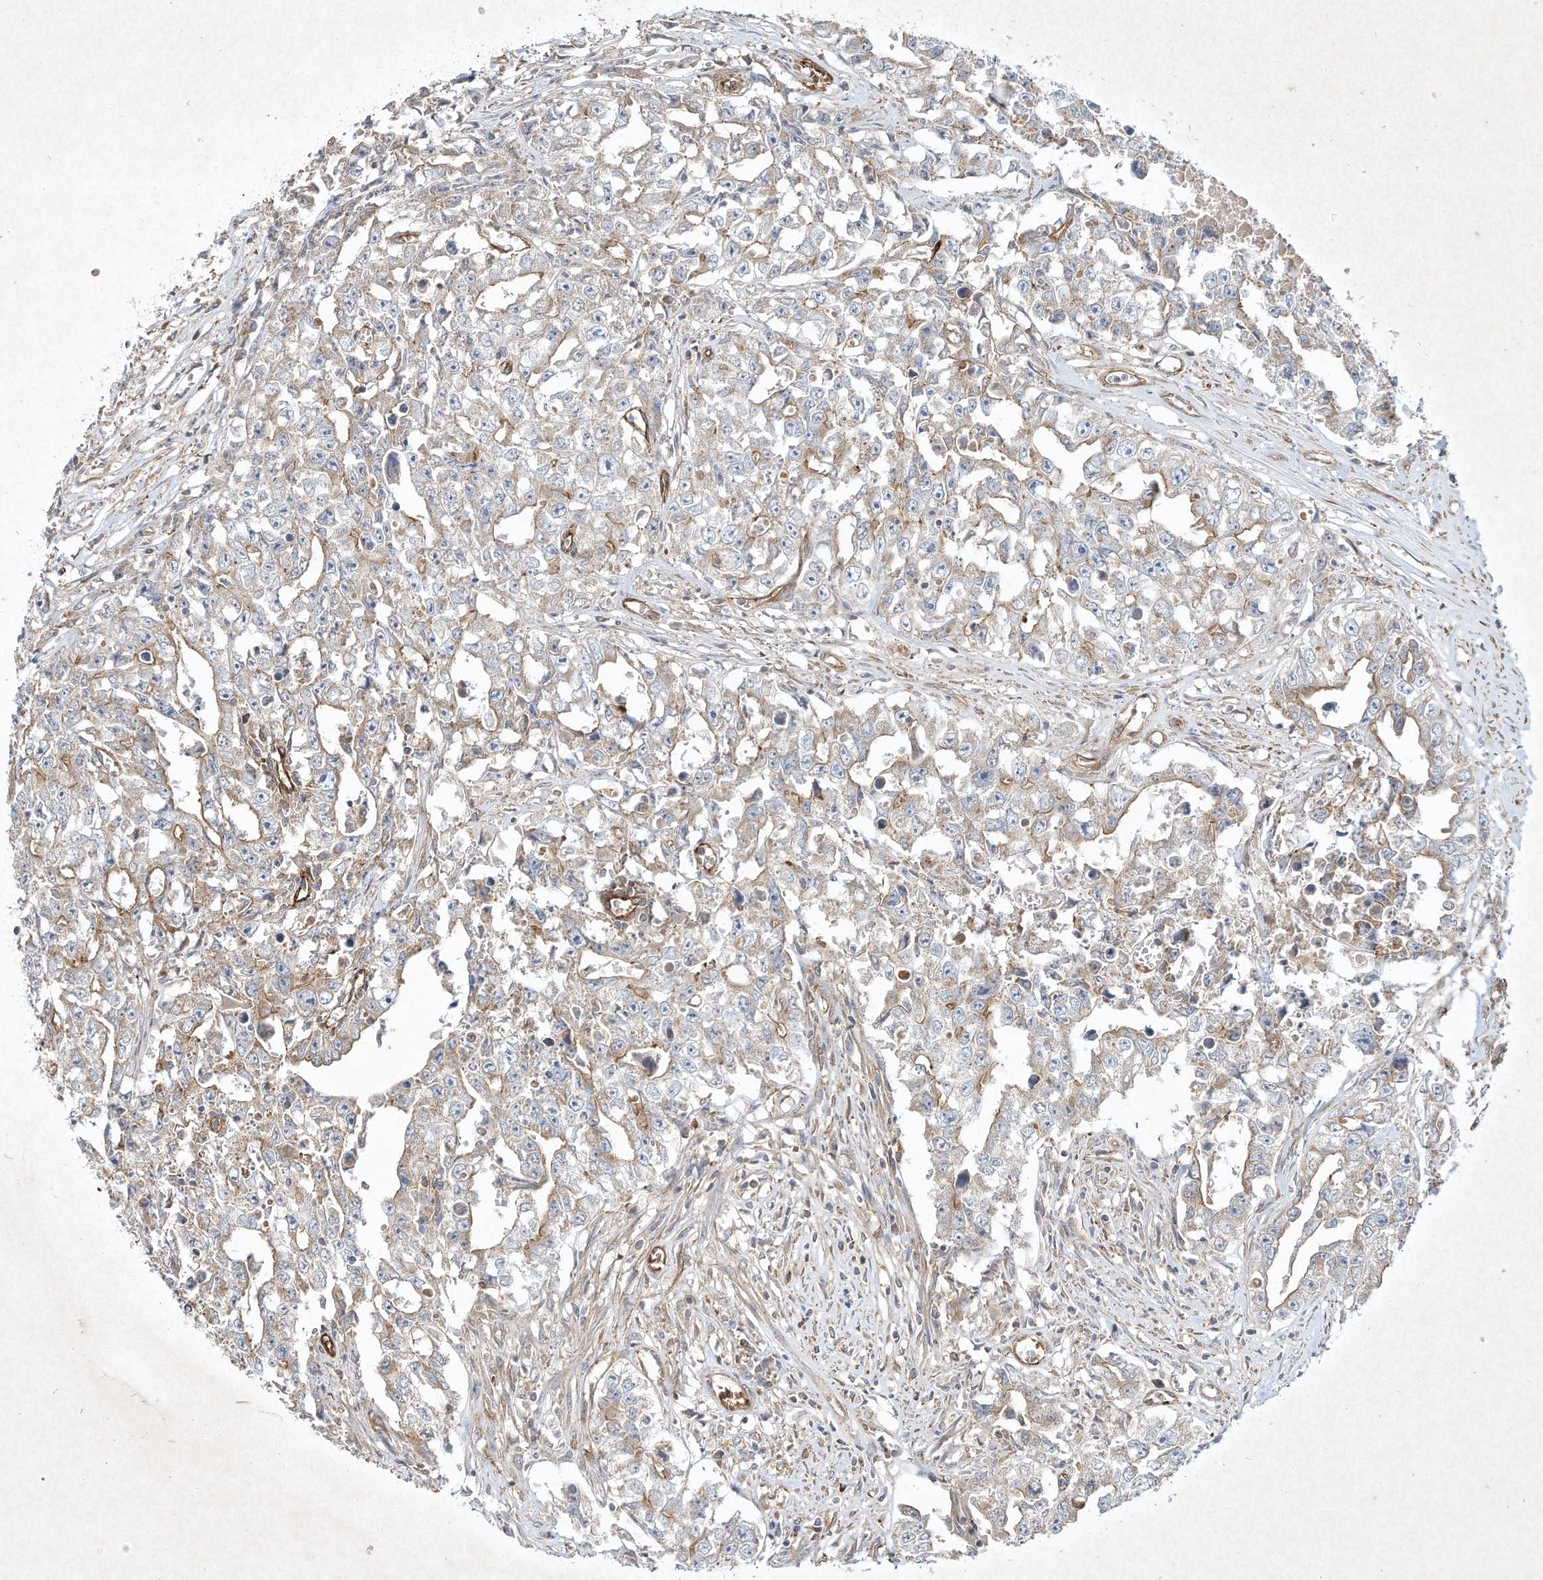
{"staining": {"intensity": "weak", "quantity": "25%-75%", "location": "cytoplasmic/membranous"}, "tissue": "testis cancer", "cell_type": "Tumor cells", "image_type": "cancer", "snomed": [{"axis": "morphology", "description": "Seminoma, NOS"}, {"axis": "morphology", "description": "Carcinoma, Embryonal, NOS"}, {"axis": "topography", "description": "Testis"}], "caption": "This is an image of immunohistochemistry staining of testis cancer (seminoma), which shows weak positivity in the cytoplasmic/membranous of tumor cells.", "gene": "HTR5A", "patient": {"sex": "male", "age": 43}}